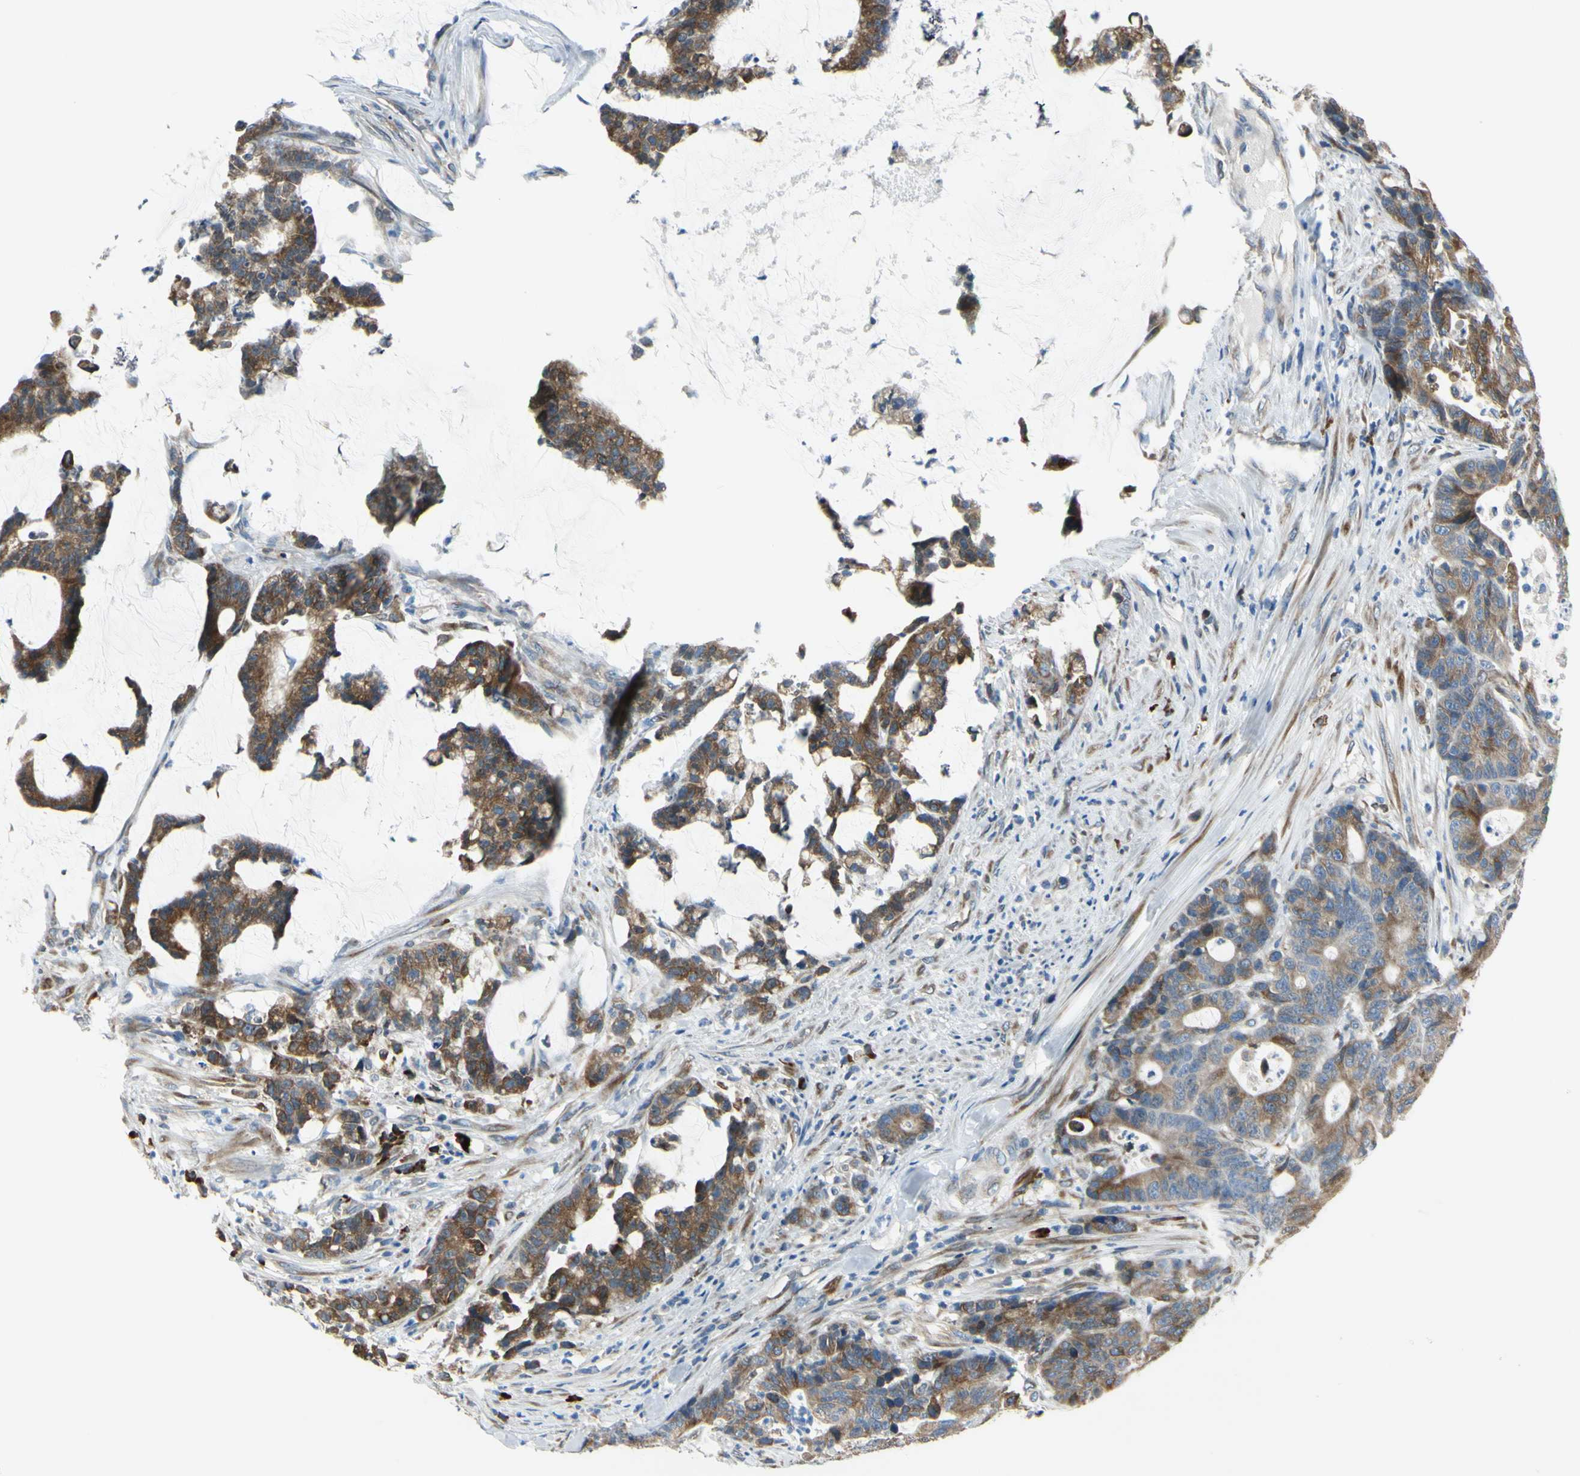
{"staining": {"intensity": "moderate", "quantity": ">75%", "location": "cytoplasmic/membranous"}, "tissue": "colorectal cancer", "cell_type": "Tumor cells", "image_type": "cancer", "snomed": [{"axis": "morphology", "description": "Adenocarcinoma, NOS"}, {"axis": "topography", "description": "Colon"}], "caption": "A histopathology image of human colorectal adenocarcinoma stained for a protein demonstrates moderate cytoplasmic/membranous brown staining in tumor cells.", "gene": "SELENOS", "patient": {"sex": "female", "age": 84}}